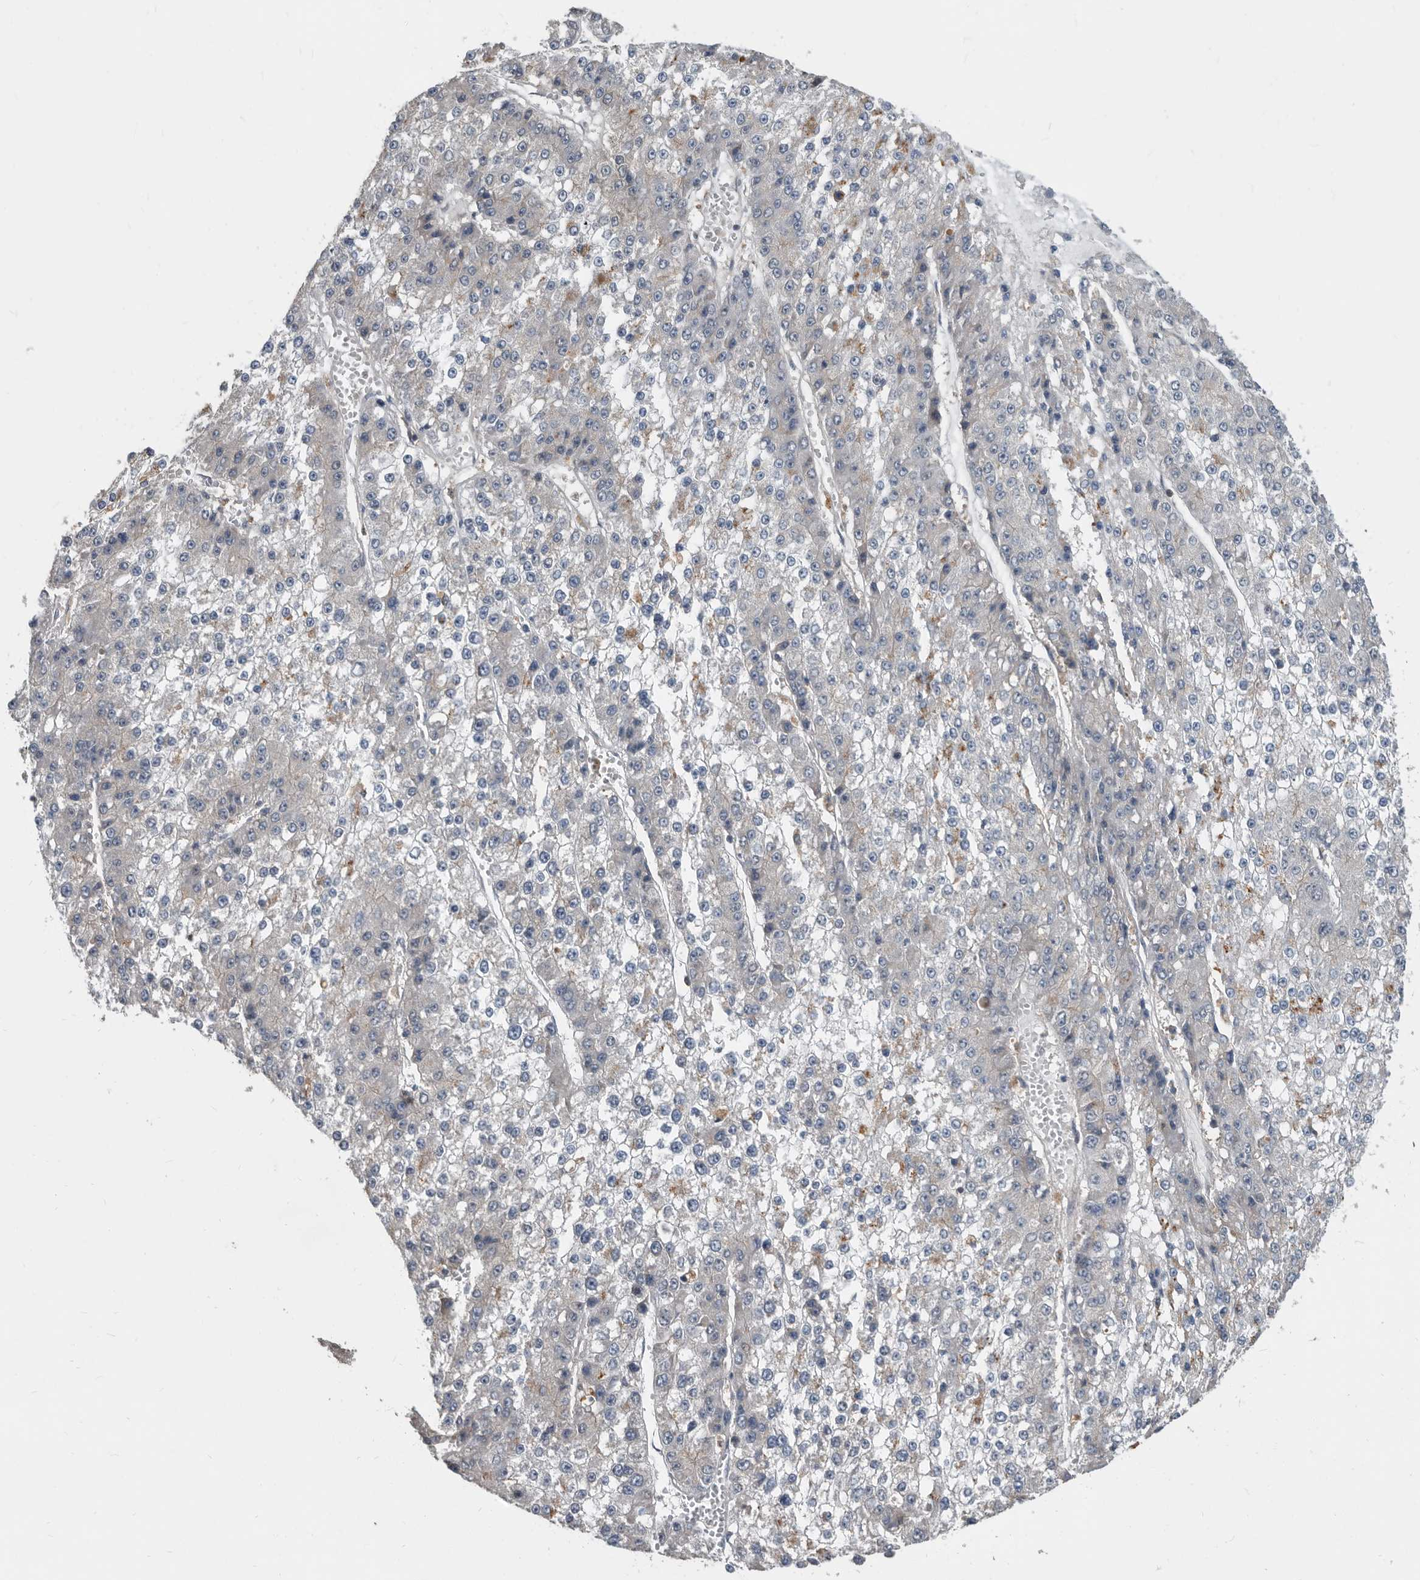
{"staining": {"intensity": "negative", "quantity": "none", "location": "none"}, "tissue": "liver cancer", "cell_type": "Tumor cells", "image_type": "cancer", "snomed": [{"axis": "morphology", "description": "Carcinoma, Hepatocellular, NOS"}, {"axis": "topography", "description": "Liver"}], "caption": "Immunohistochemical staining of human liver cancer (hepatocellular carcinoma) displays no significant expression in tumor cells.", "gene": "APEH", "patient": {"sex": "female", "age": 73}}